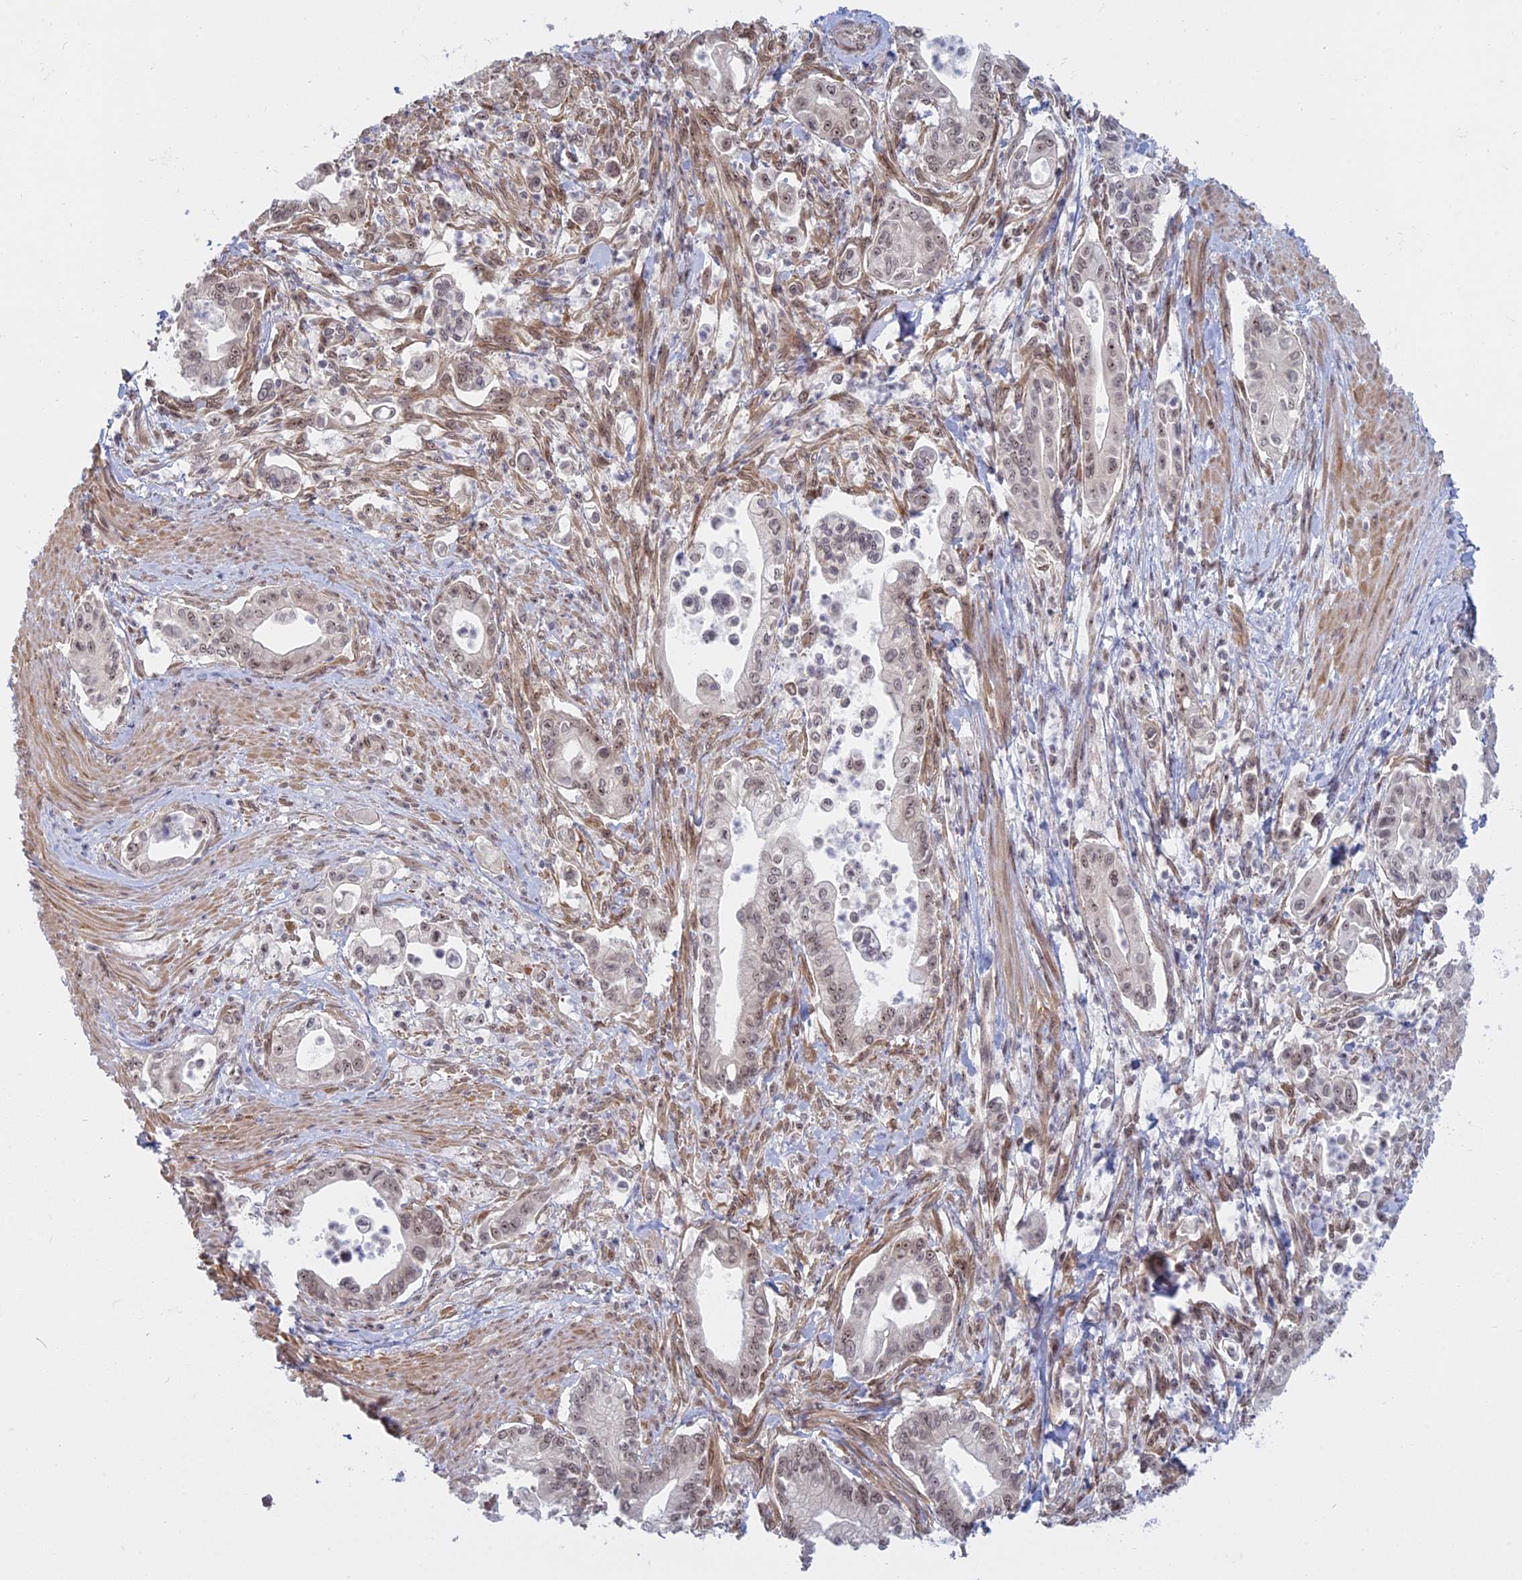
{"staining": {"intensity": "weak", "quantity": ">75%", "location": "nuclear"}, "tissue": "pancreatic cancer", "cell_type": "Tumor cells", "image_type": "cancer", "snomed": [{"axis": "morphology", "description": "Adenocarcinoma, NOS"}, {"axis": "topography", "description": "Pancreas"}], "caption": "Immunohistochemical staining of human pancreatic cancer reveals weak nuclear protein positivity in about >75% of tumor cells.", "gene": "RPS19BP1", "patient": {"sex": "male", "age": 78}}